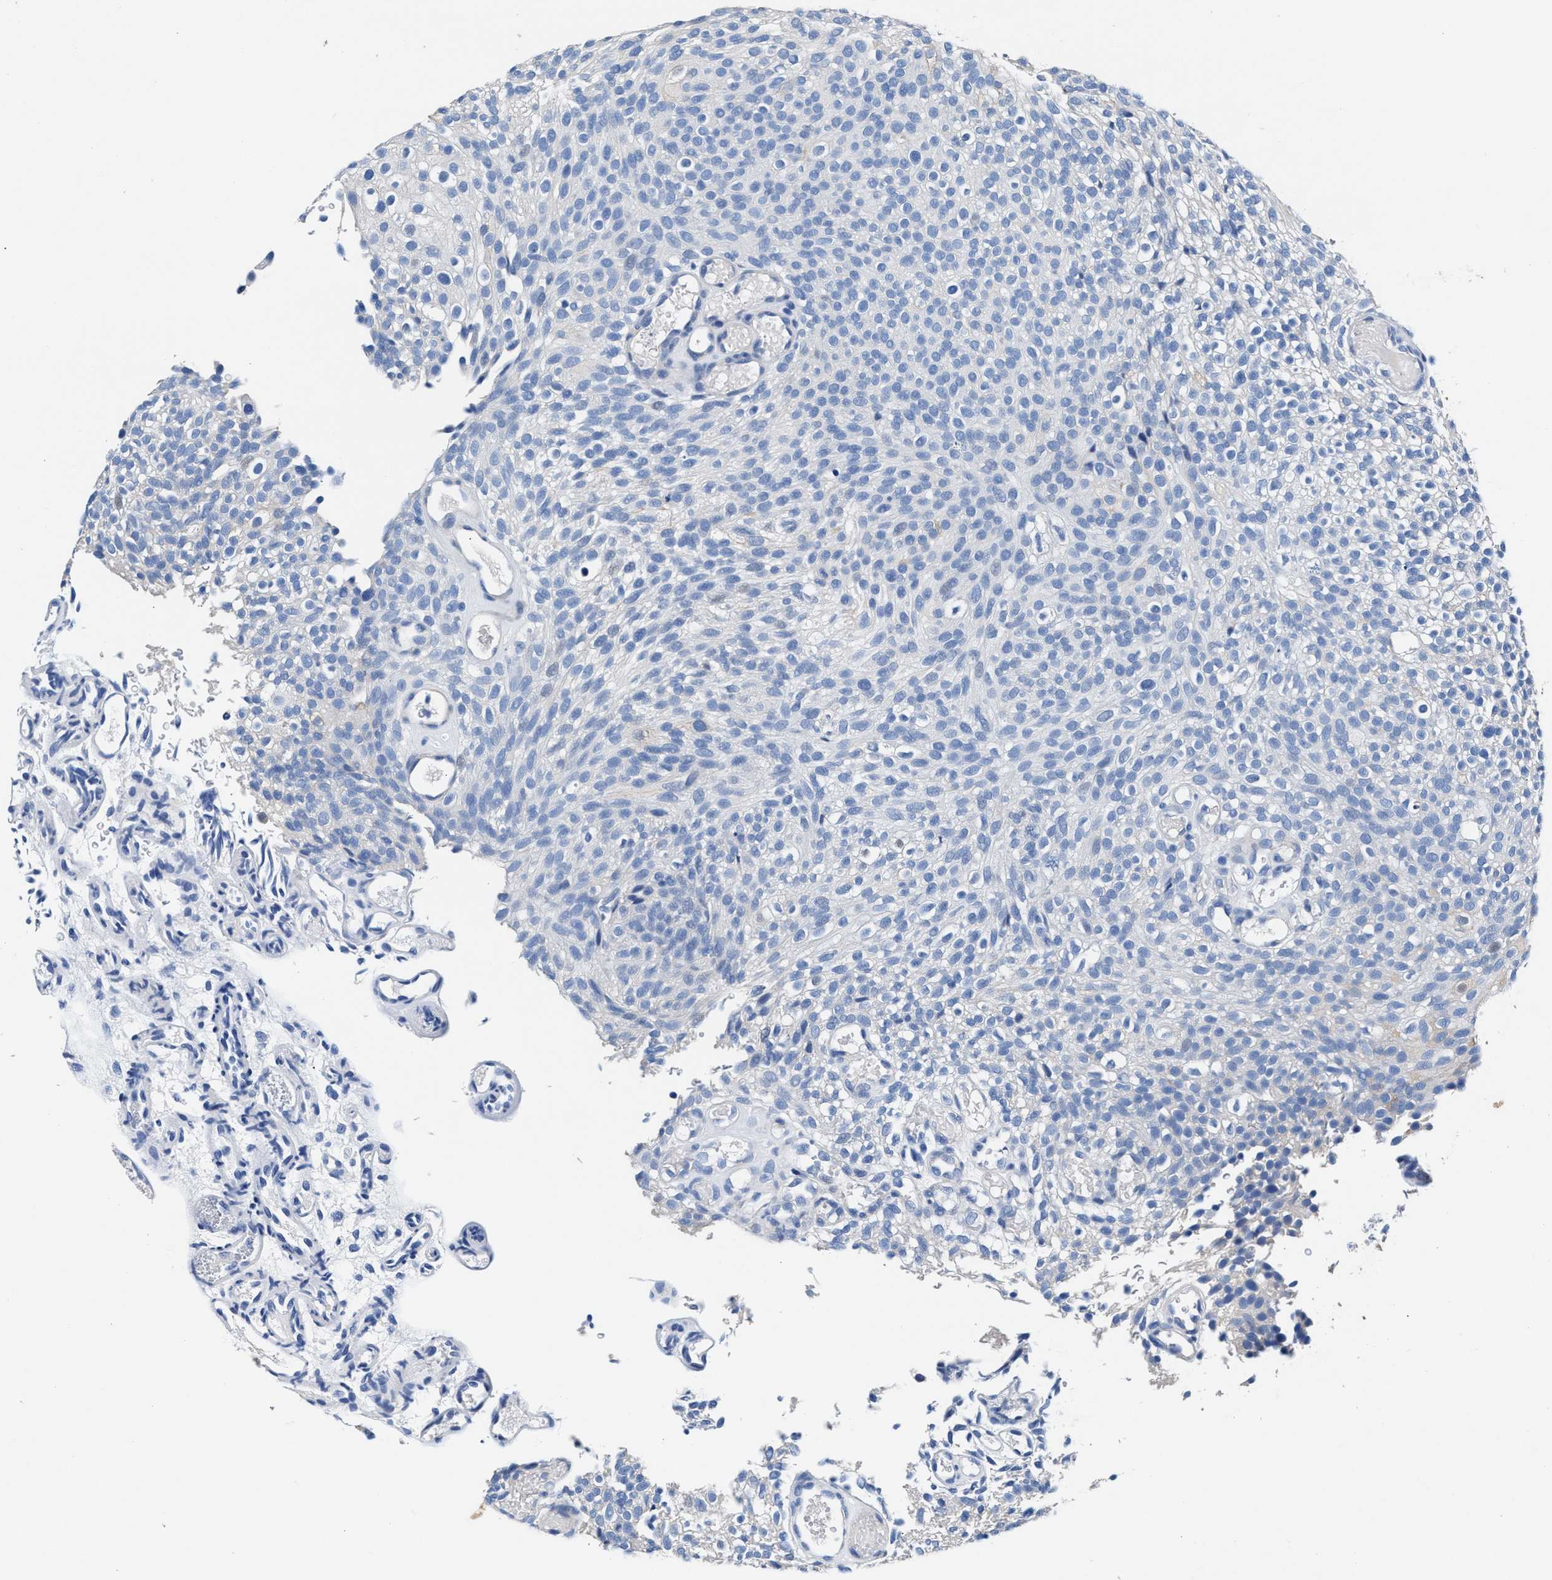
{"staining": {"intensity": "negative", "quantity": "none", "location": "none"}, "tissue": "urothelial cancer", "cell_type": "Tumor cells", "image_type": "cancer", "snomed": [{"axis": "morphology", "description": "Urothelial carcinoma, Low grade"}, {"axis": "topography", "description": "Urinary bladder"}], "caption": "Protein analysis of urothelial cancer shows no significant staining in tumor cells.", "gene": "GSTM1", "patient": {"sex": "male", "age": 78}}